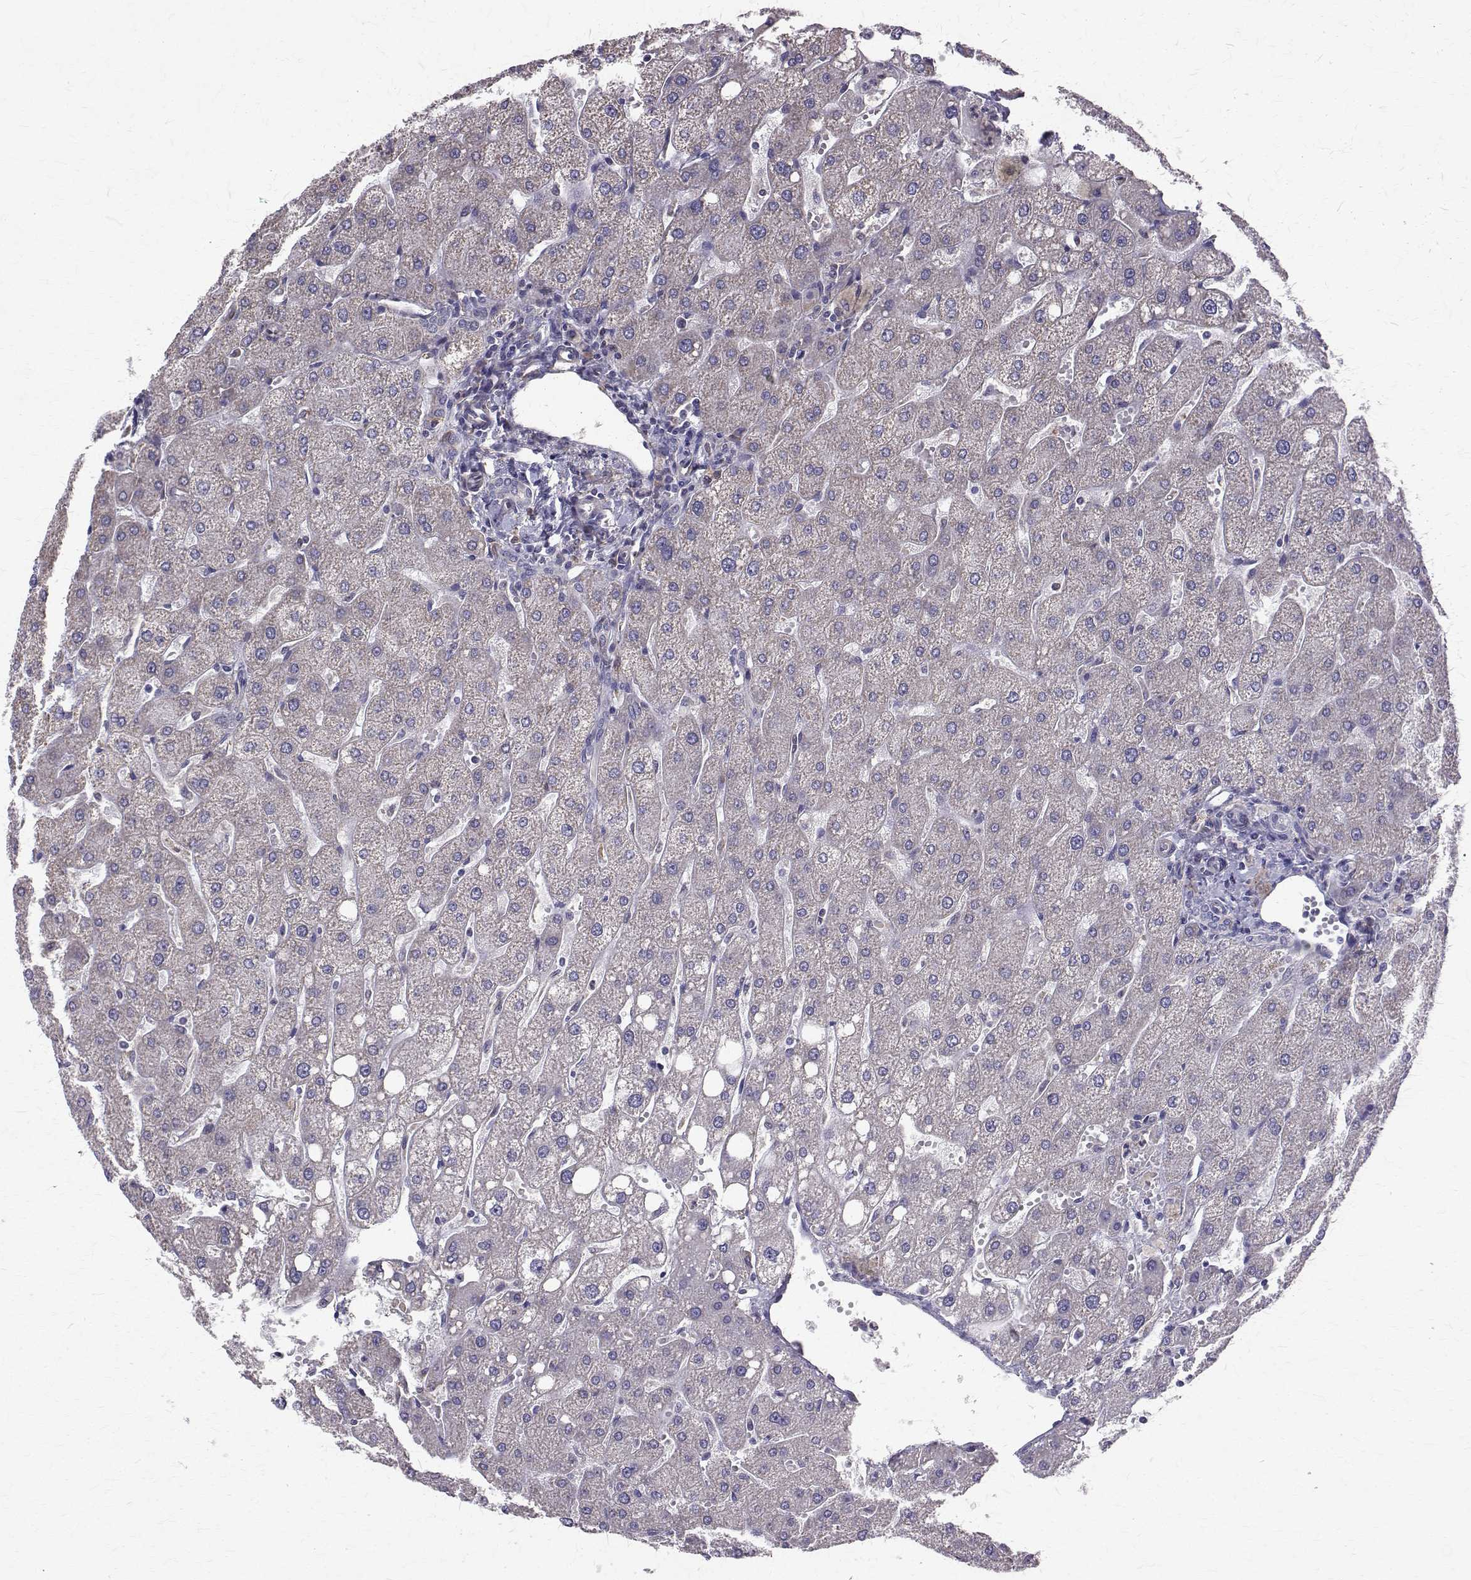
{"staining": {"intensity": "negative", "quantity": "none", "location": "none"}, "tissue": "liver", "cell_type": "Cholangiocytes", "image_type": "normal", "snomed": [{"axis": "morphology", "description": "Normal tissue, NOS"}, {"axis": "topography", "description": "Liver"}], "caption": "IHC of benign liver reveals no positivity in cholangiocytes. (Stains: DAB (3,3'-diaminobenzidine) immunohistochemistry (IHC) with hematoxylin counter stain, Microscopy: brightfield microscopy at high magnification).", "gene": "CCDC89", "patient": {"sex": "male", "age": 67}}